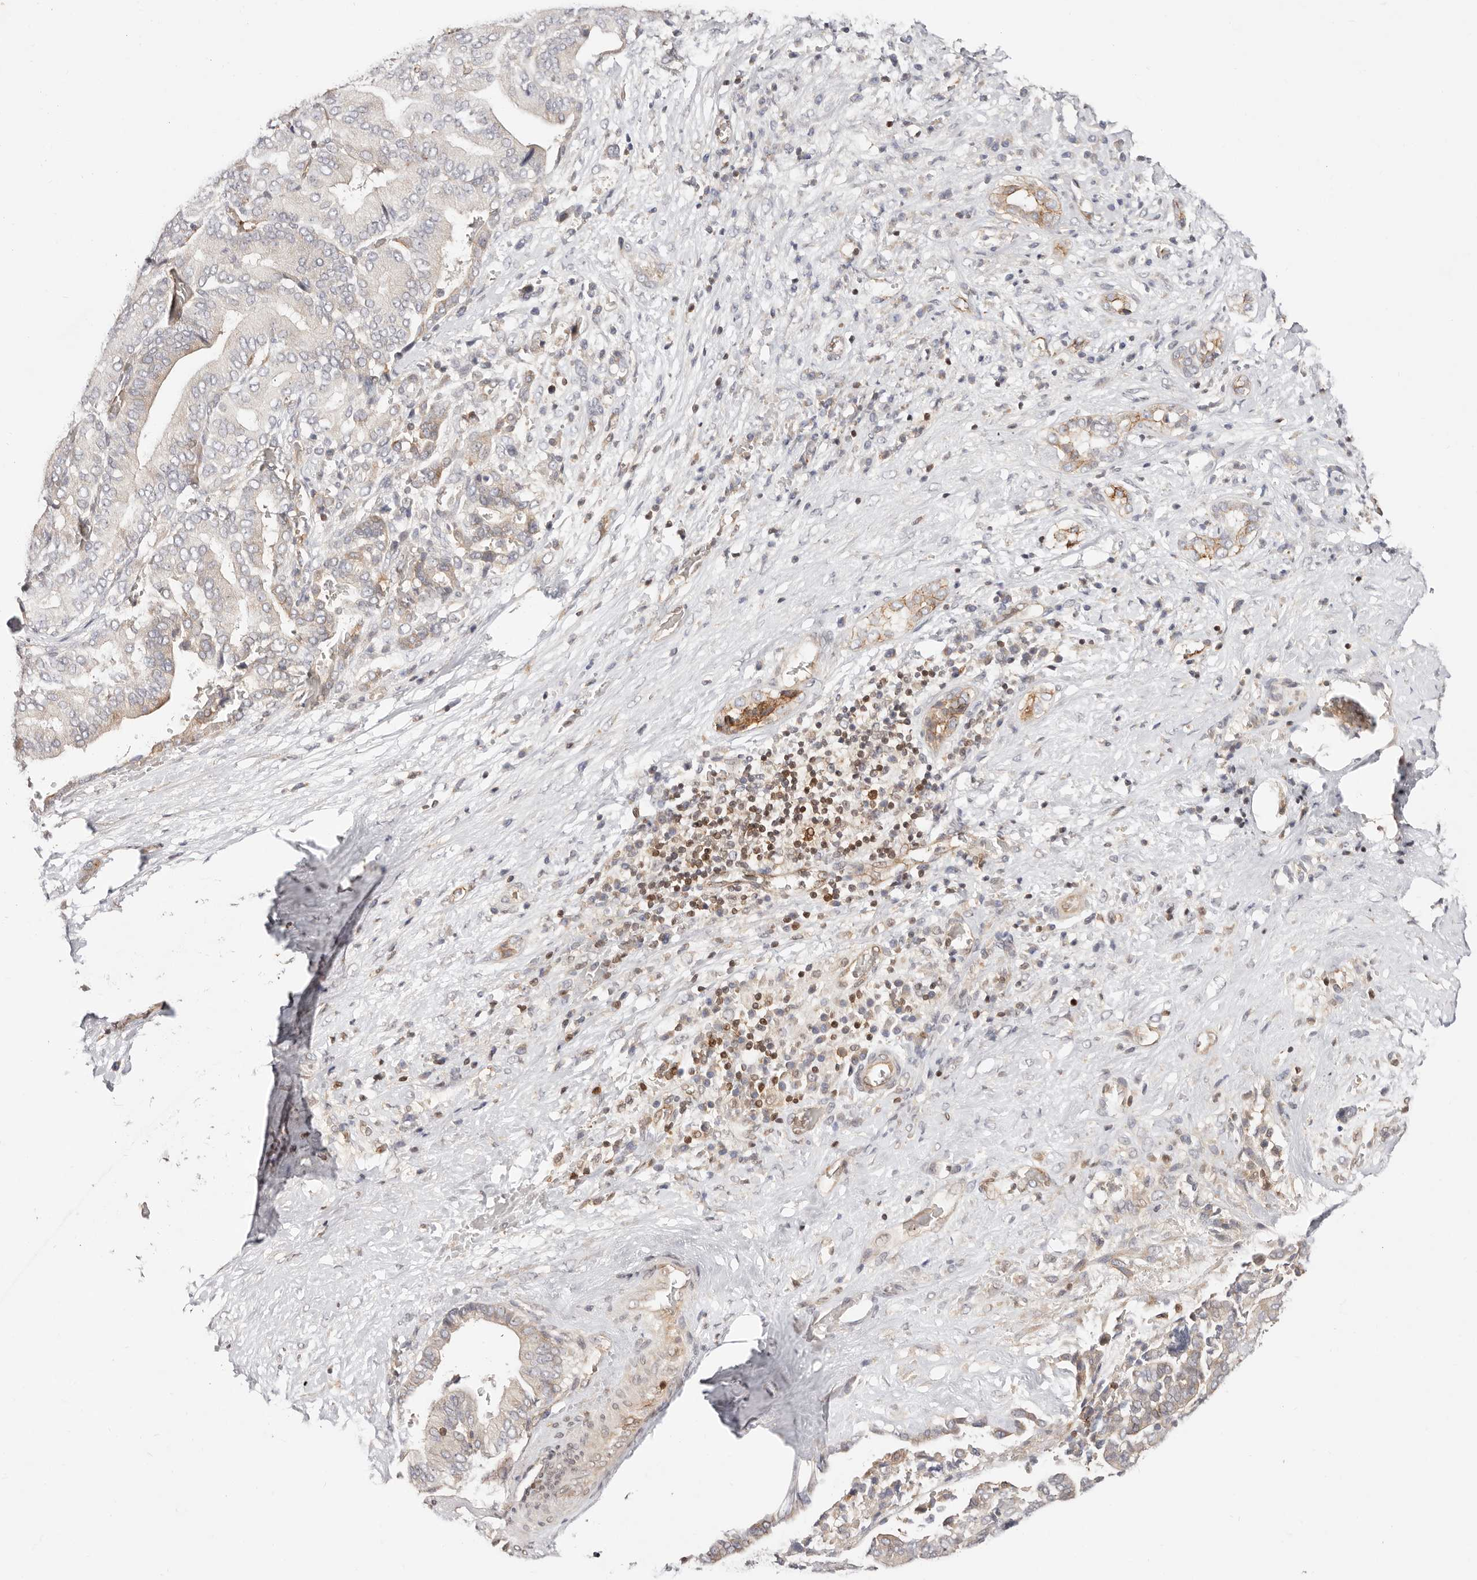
{"staining": {"intensity": "moderate", "quantity": "<25%", "location": "cytoplasmic/membranous"}, "tissue": "liver cancer", "cell_type": "Tumor cells", "image_type": "cancer", "snomed": [{"axis": "morphology", "description": "Cholangiocarcinoma"}, {"axis": "topography", "description": "Liver"}], "caption": "Immunohistochemistry (DAB) staining of liver cholangiocarcinoma demonstrates moderate cytoplasmic/membranous protein staining in about <25% of tumor cells.", "gene": "STAT5A", "patient": {"sex": "female", "age": 75}}